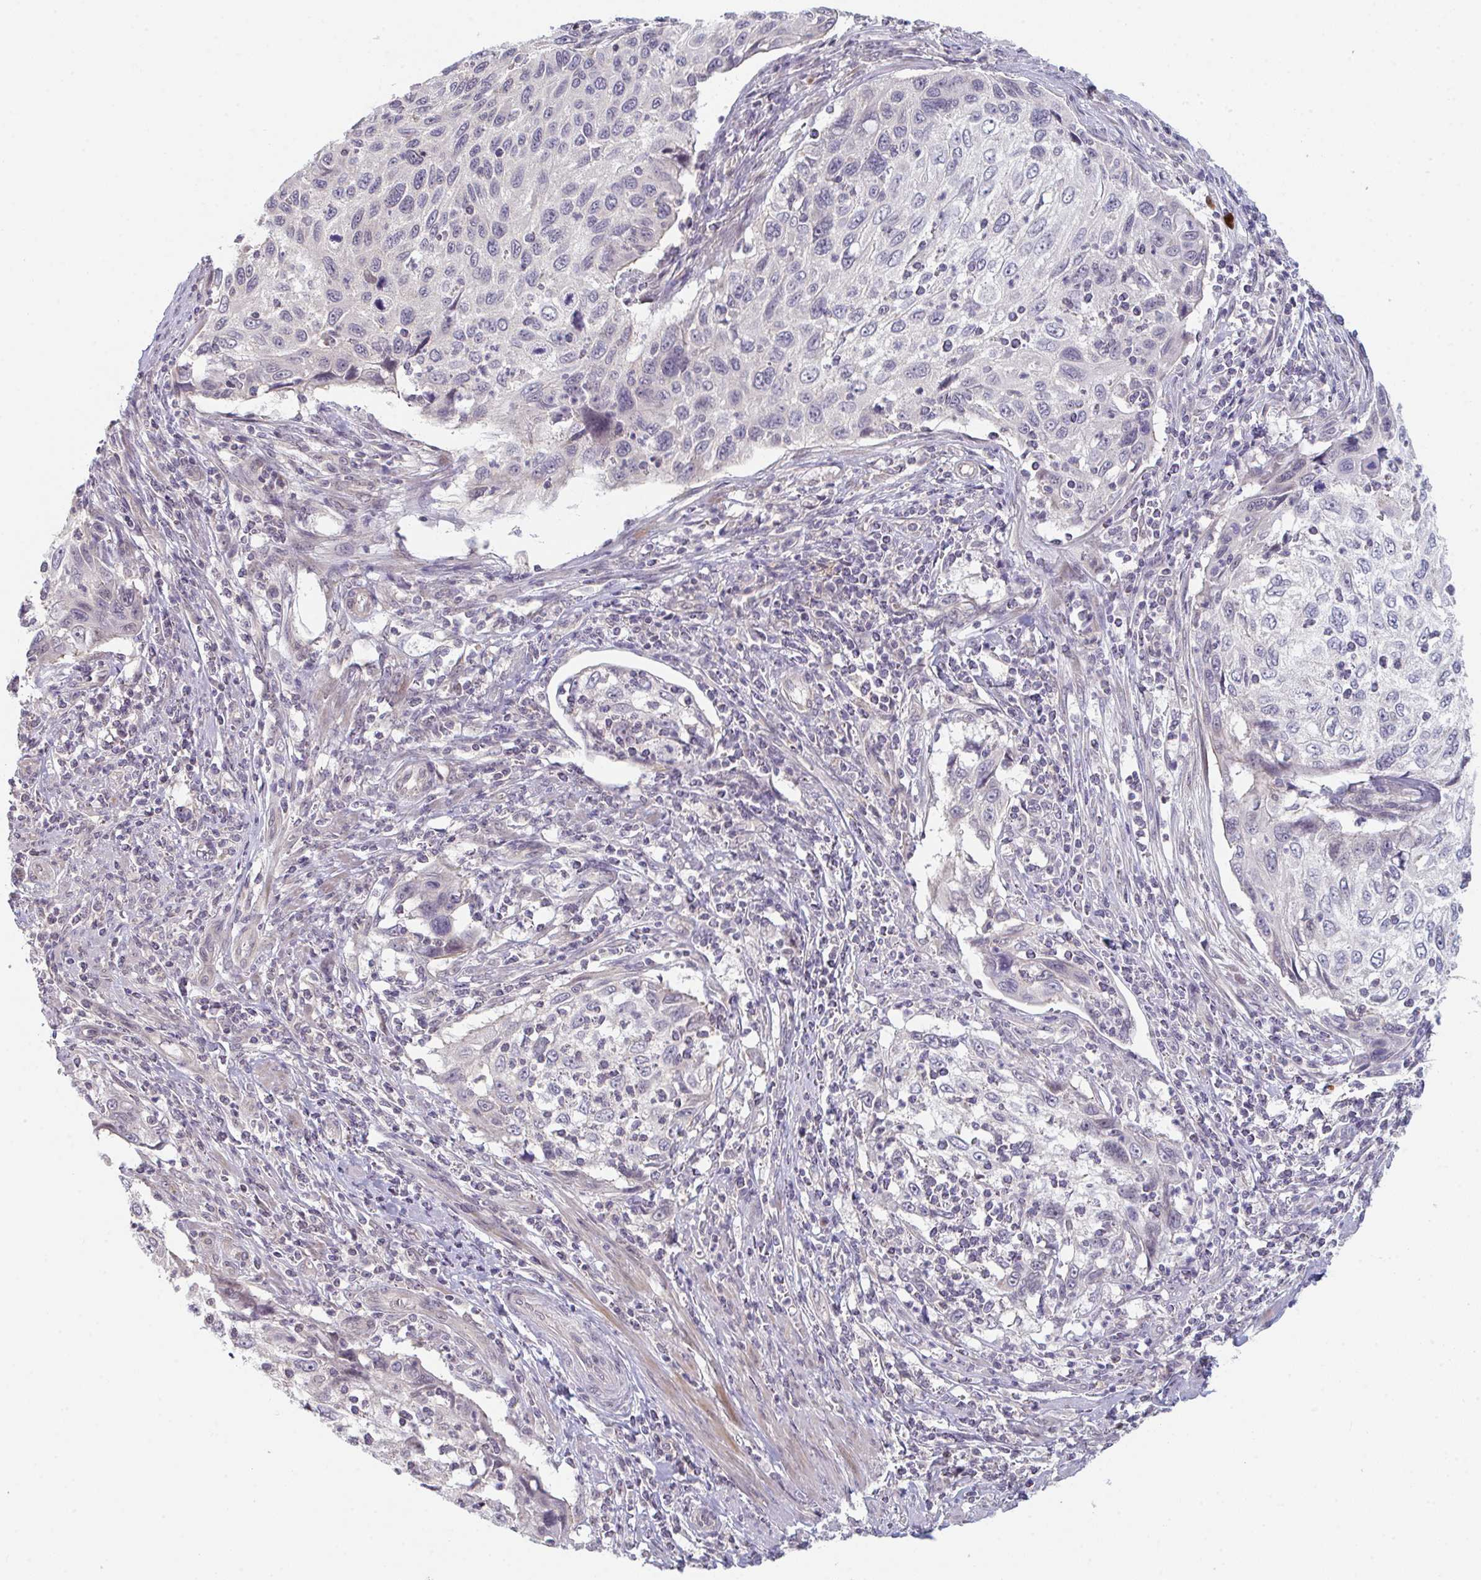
{"staining": {"intensity": "negative", "quantity": "none", "location": "none"}, "tissue": "cervical cancer", "cell_type": "Tumor cells", "image_type": "cancer", "snomed": [{"axis": "morphology", "description": "Squamous cell carcinoma, NOS"}, {"axis": "topography", "description": "Cervix"}], "caption": "Cervical cancer was stained to show a protein in brown. There is no significant expression in tumor cells. Nuclei are stained in blue.", "gene": "ZNF214", "patient": {"sex": "female", "age": 70}}